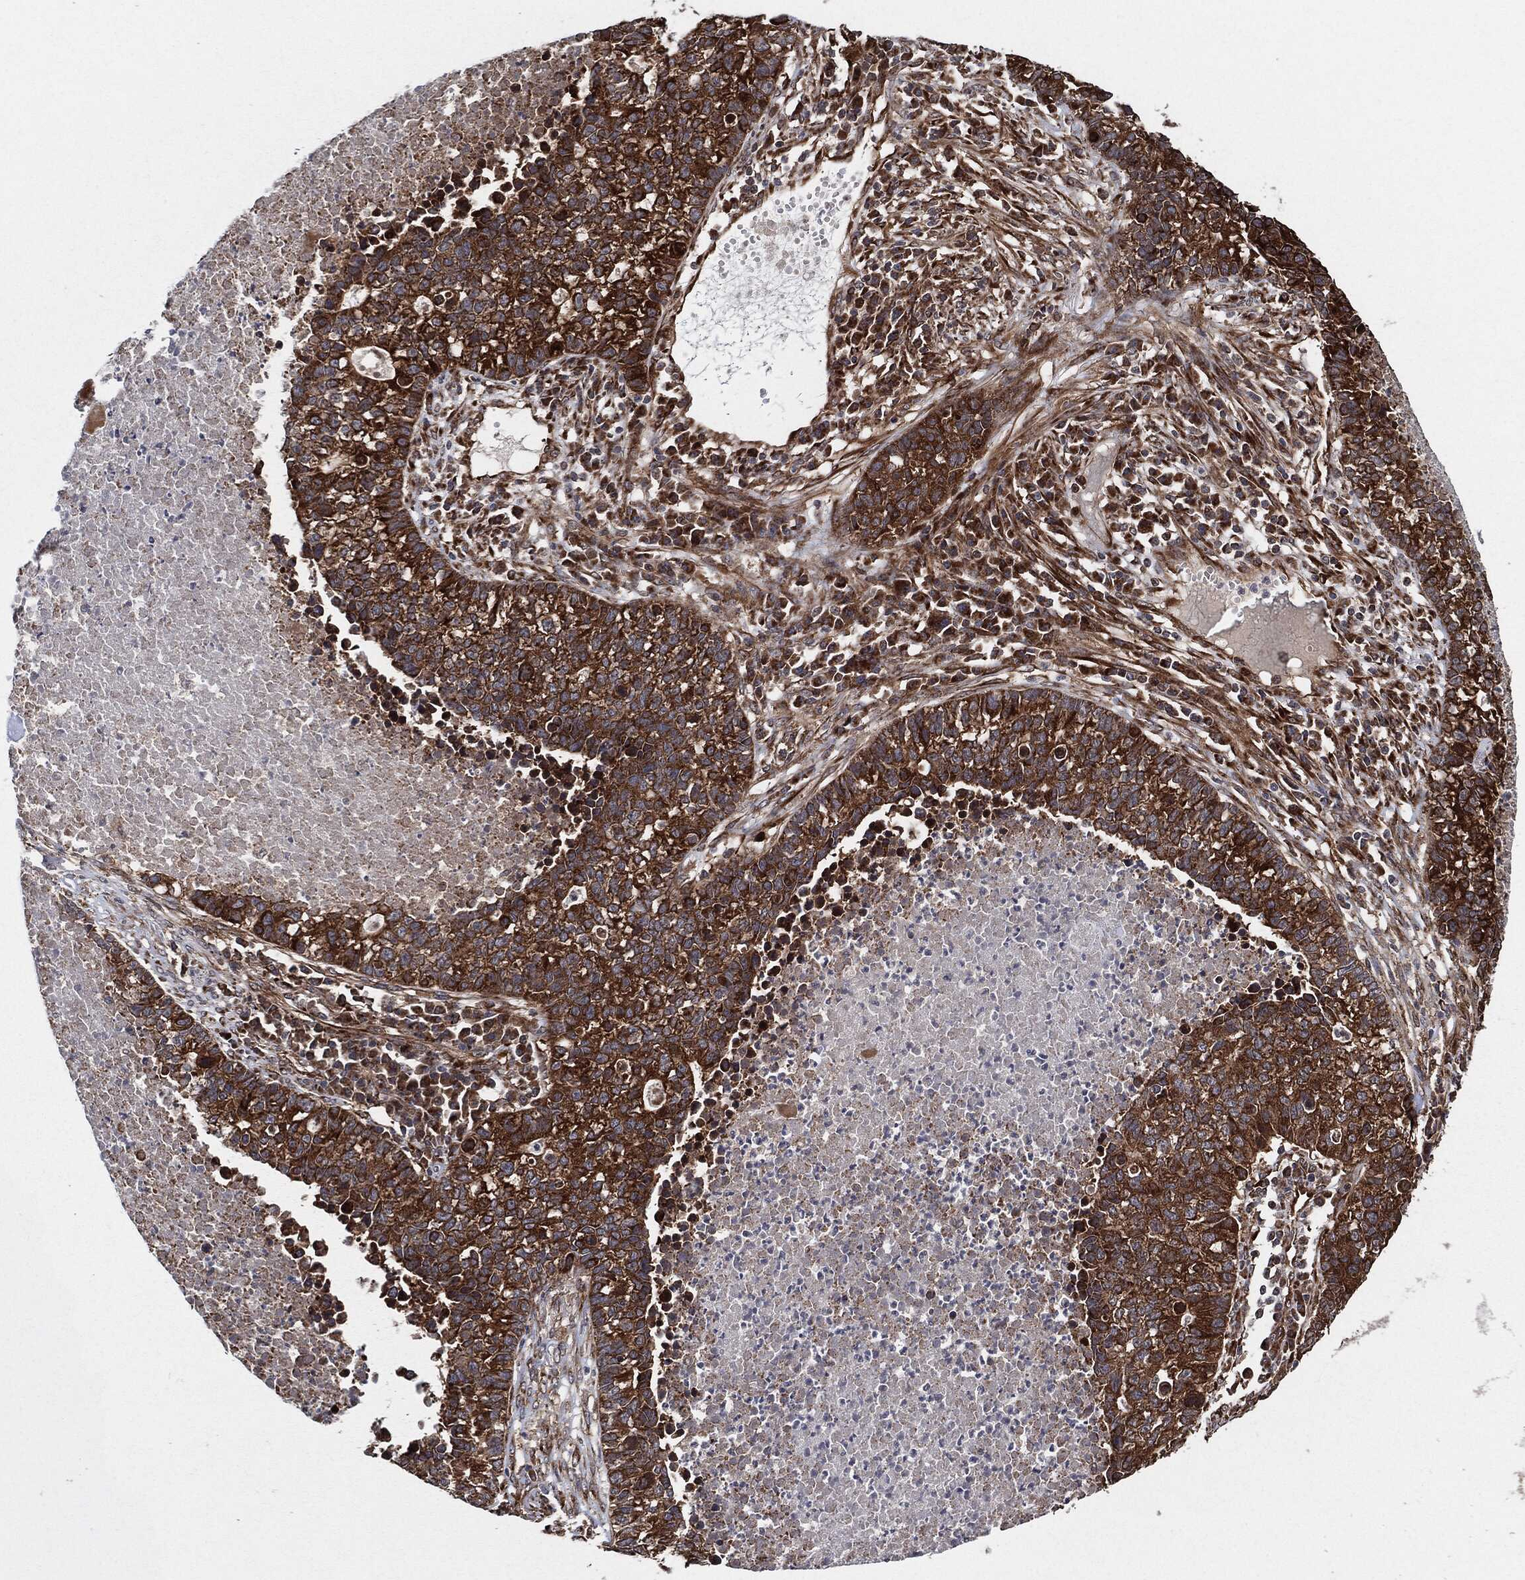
{"staining": {"intensity": "strong", "quantity": ">75%", "location": "cytoplasmic/membranous"}, "tissue": "lung cancer", "cell_type": "Tumor cells", "image_type": "cancer", "snomed": [{"axis": "morphology", "description": "Adenocarcinoma, NOS"}, {"axis": "topography", "description": "Lung"}], "caption": "A high amount of strong cytoplasmic/membranous positivity is present in approximately >75% of tumor cells in lung cancer (adenocarcinoma) tissue.", "gene": "BCAR1", "patient": {"sex": "male", "age": 57}}